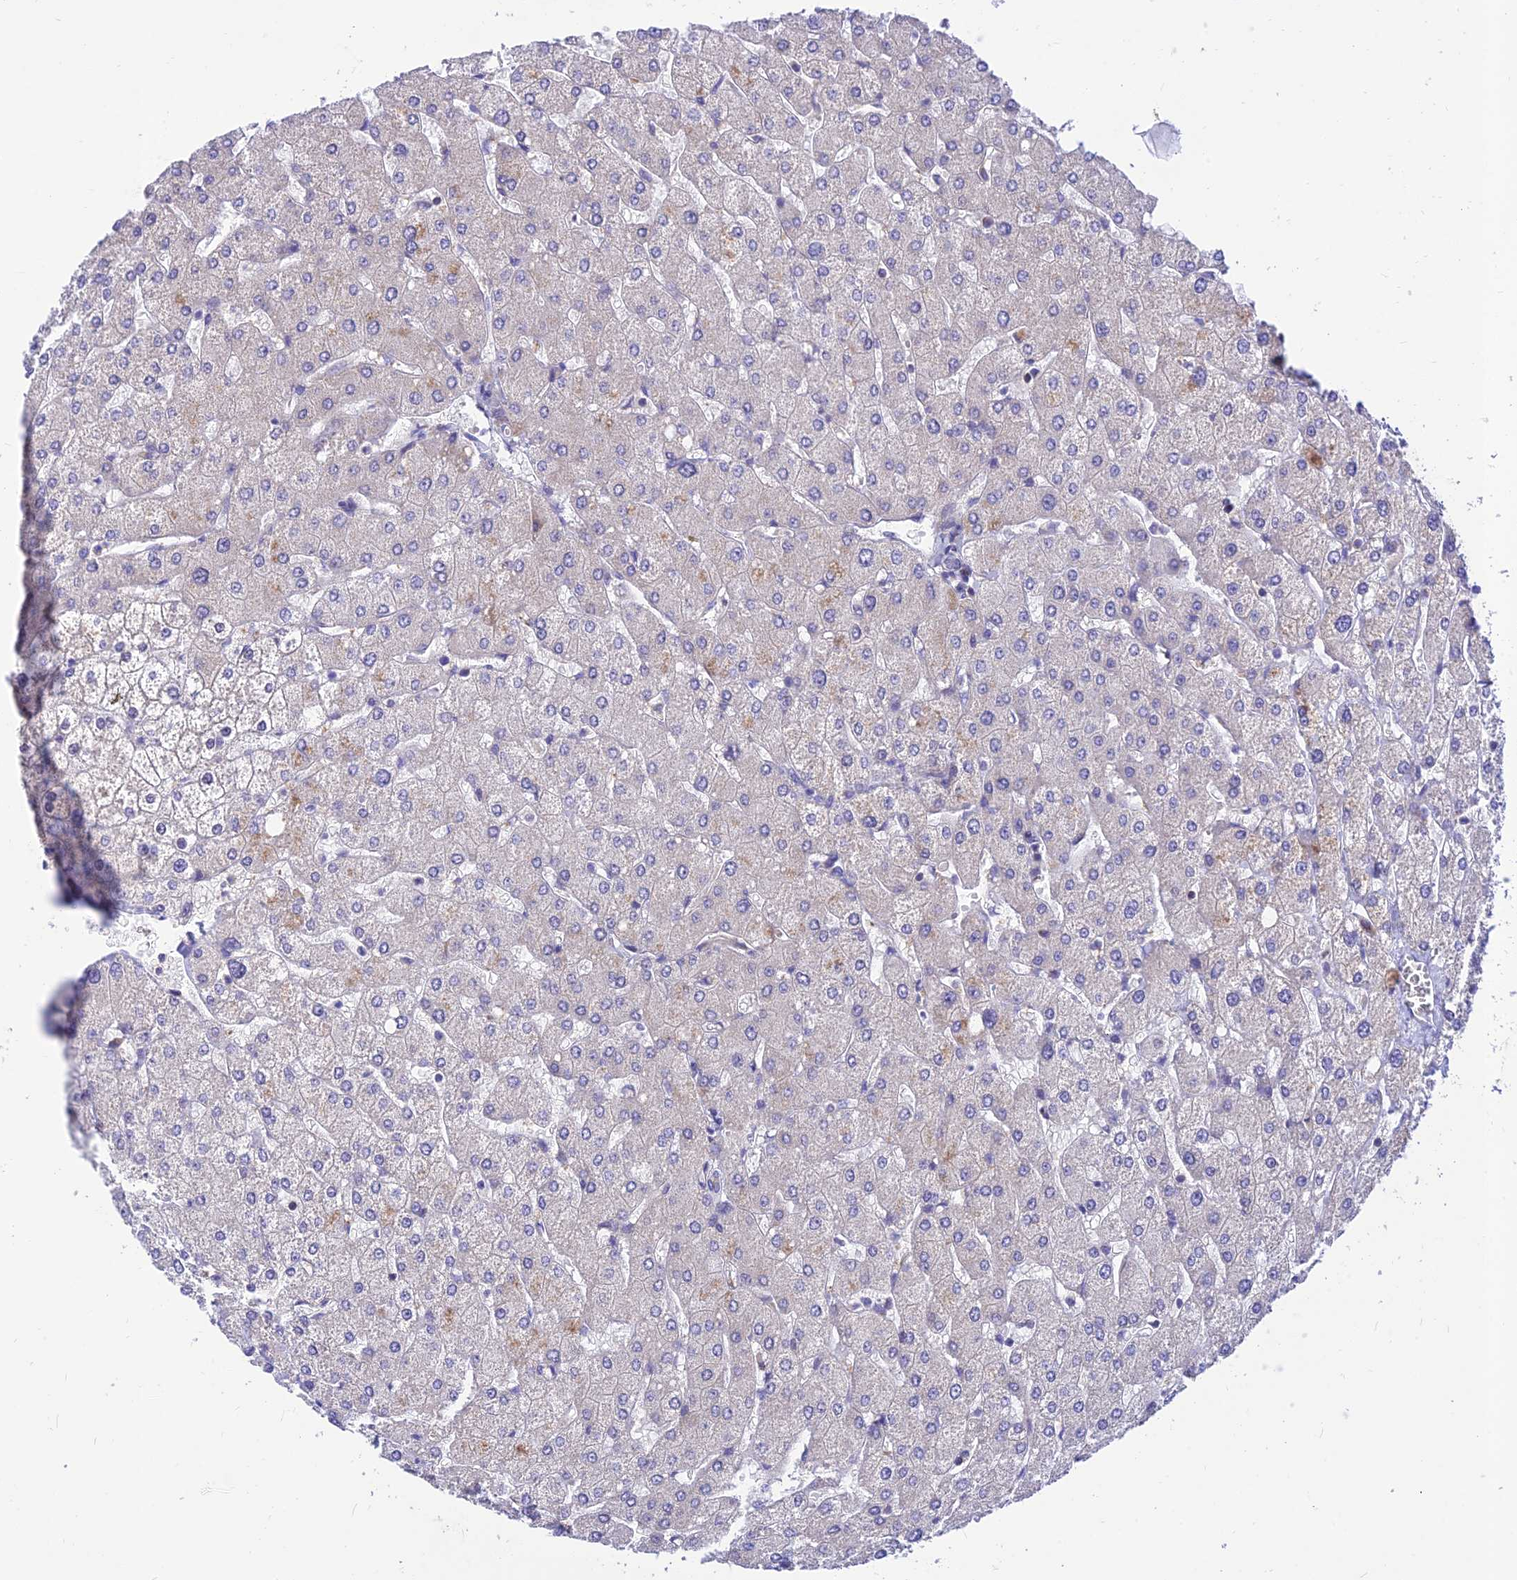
{"staining": {"intensity": "negative", "quantity": "none", "location": "none"}, "tissue": "liver", "cell_type": "Cholangiocytes", "image_type": "normal", "snomed": [{"axis": "morphology", "description": "Normal tissue, NOS"}, {"axis": "topography", "description": "Liver"}], "caption": "This photomicrograph is of unremarkable liver stained with IHC to label a protein in brown with the nuclei are counter-stained blue. There is no staining in cholangiocytes. (Brightfield microscopy of DAB (3,3'-diaminobenzidine) immunohistochemistry at high magnification).", "gene": "C6orf132", "patient": {"sex": "male", "age": 55}}